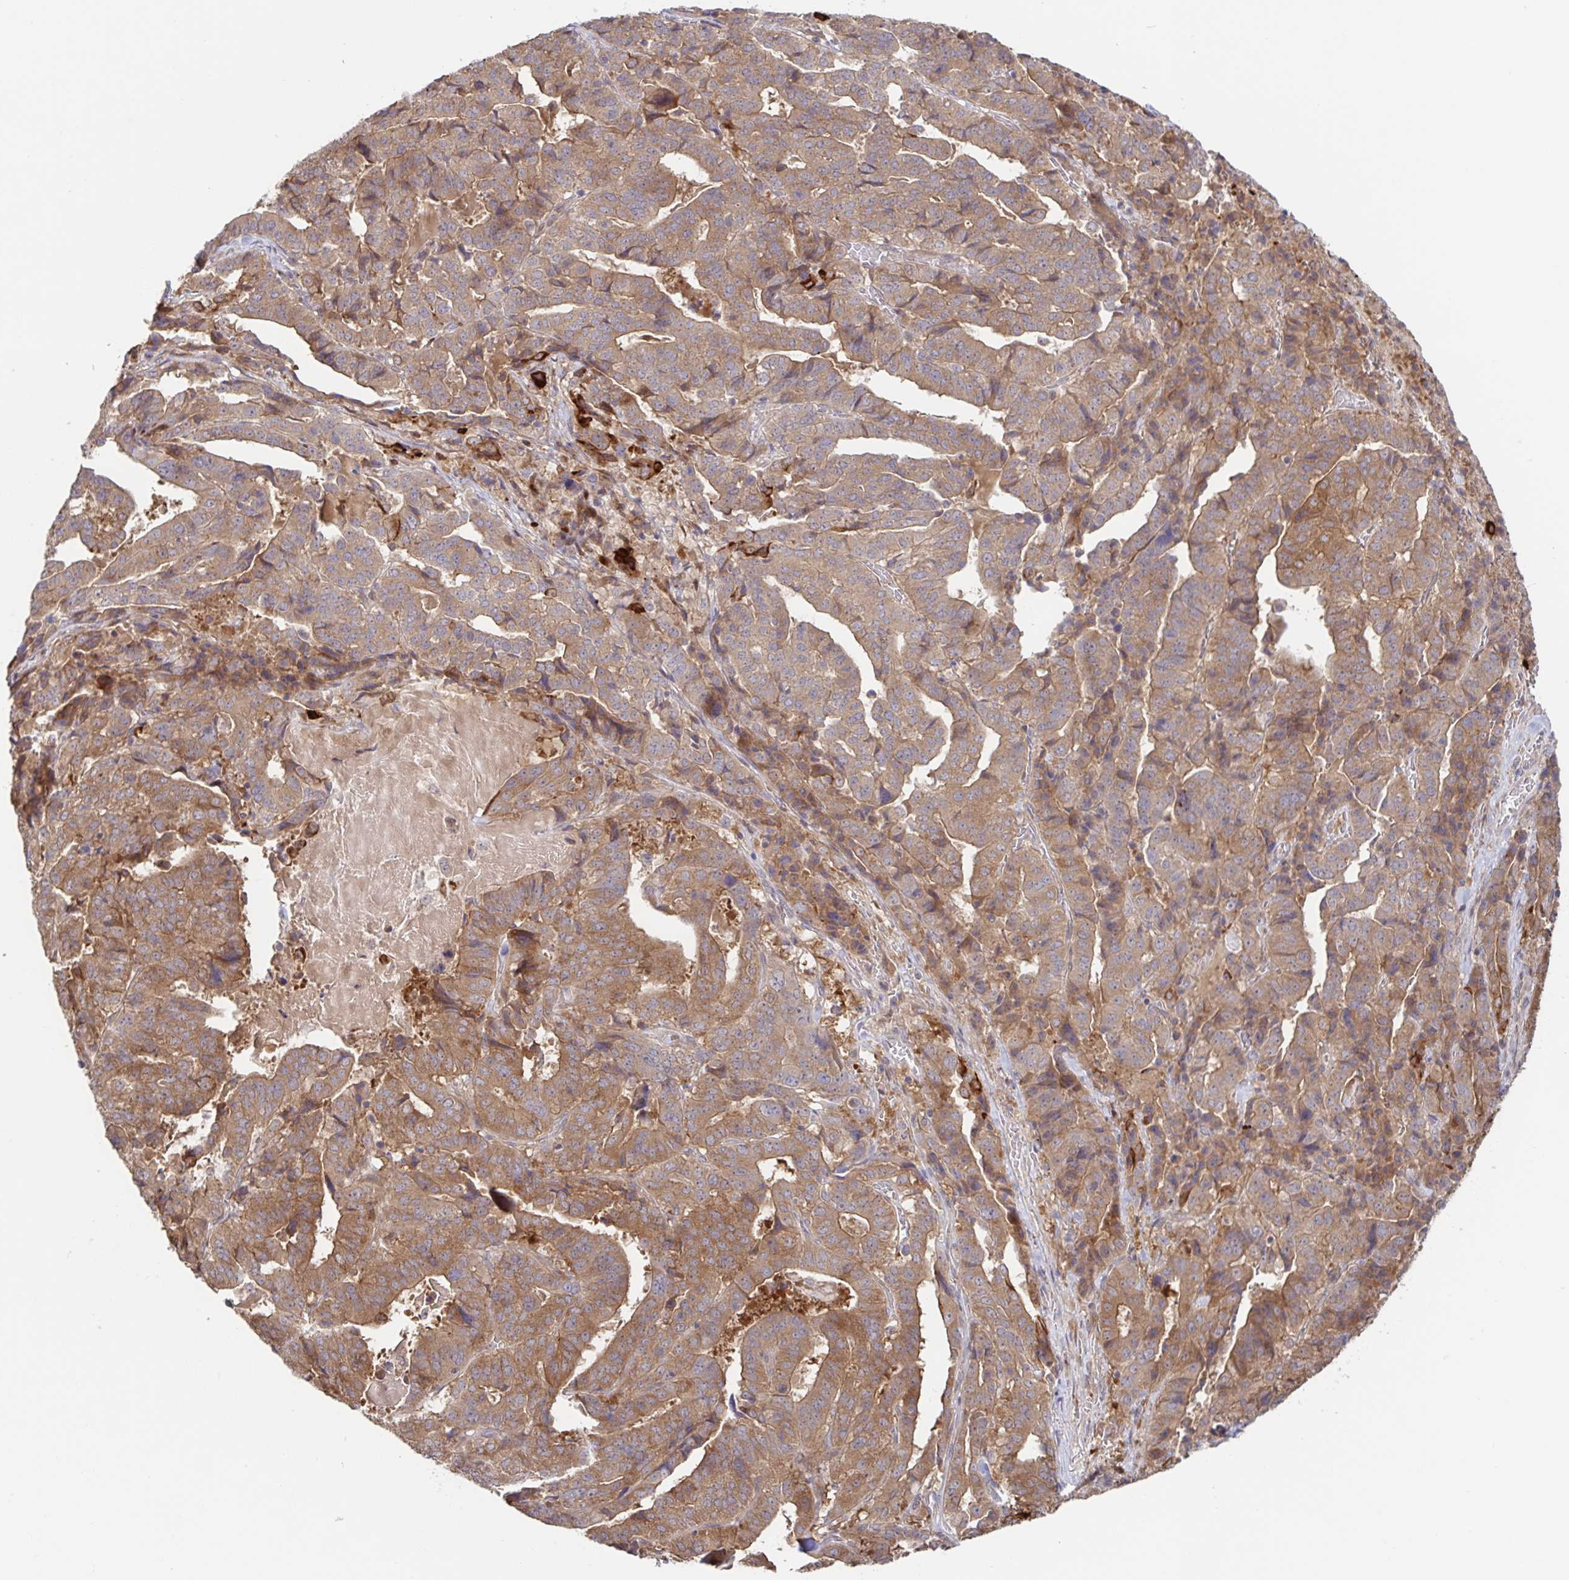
{"staining": {"intensity": "moderate", "quantity": ">75%", "location": "cytoplasmic/membranous"}, "tissue": "stomach cancer", "cell_type": "Tumor cells", "image_type": "cancer", "snomed": [{"axis": "morphology", "description": "Adenocarcinoma, NOS"}, {"axis": "topography", "description": "Stomach"}], "caption": "Protein staining of adenocarcinoma (stomach) tissue demonstrates moderate cytoplasmic/membranous positivity in approximately >75% of tumor cells. (DAB (3,3'-diaminobenzidine) = brown stain, brightfield microscopy at high magnification).", "gene": "AACS", "patient": {"sex": "male", "age": 48}}